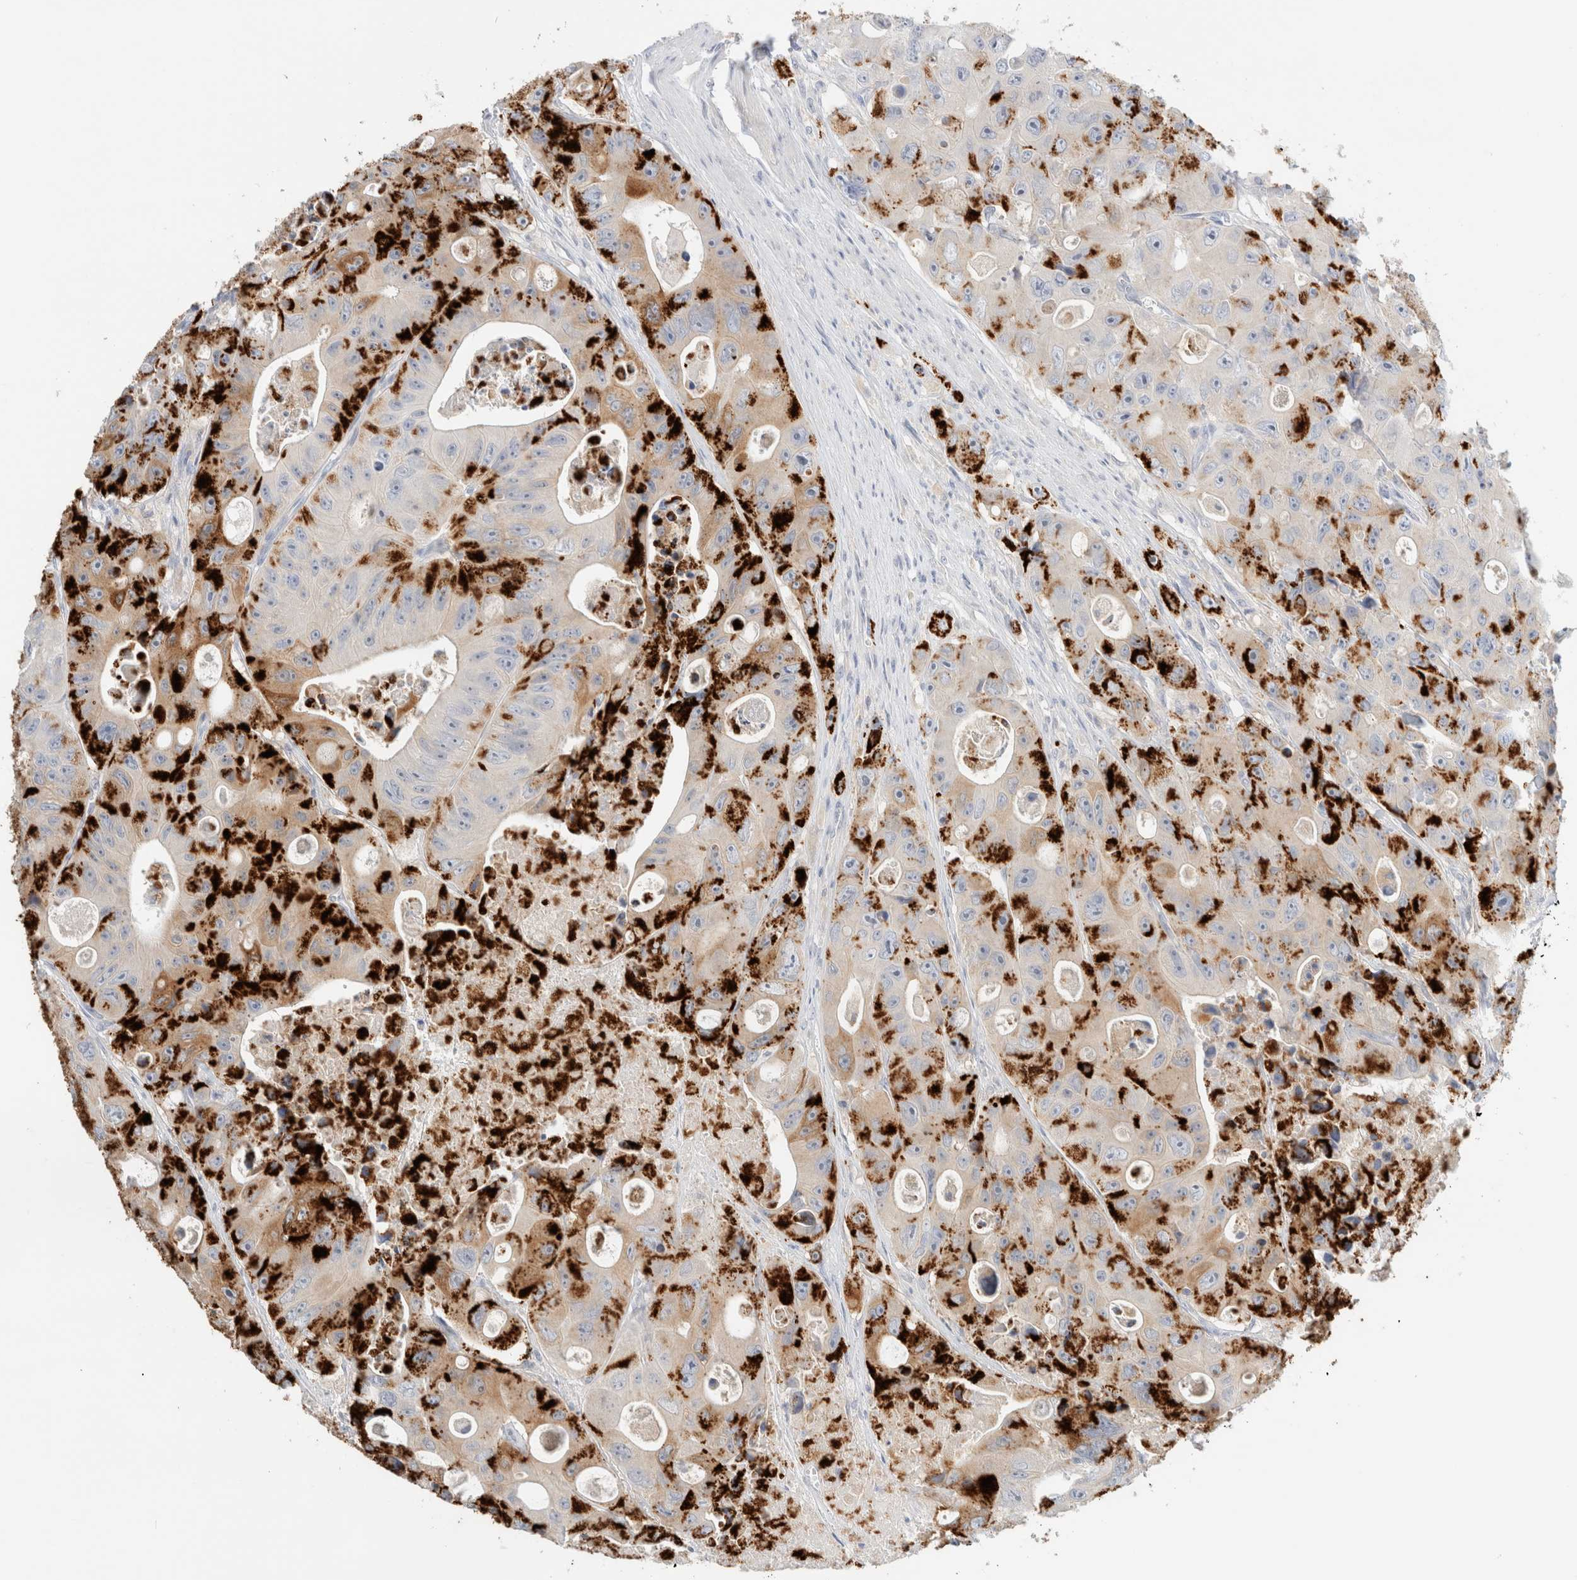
{"staining": {"intensity": "strong", "quantity": "25%-75%", "location": "cytoplasmic/membranous"}, "tissue": "colorectal cancer", "cell_type": "Tumor cells", "image_type": "cancer", "snomed": [{"axis": "morphology", "description": "Adenocarcinoma, NOS"}, {"axis": "topography", "description": "Colon"}], "caption": "Immunohistochemistry image of human colorectal cancer stained for a protein (brown), which exhibits high levels of strong cytoplasmic/membranous expression in approximately 25%-75% of tumor cells.", "gene": "SDR16C5", "patient": {"sex": "female", "age": 46}}